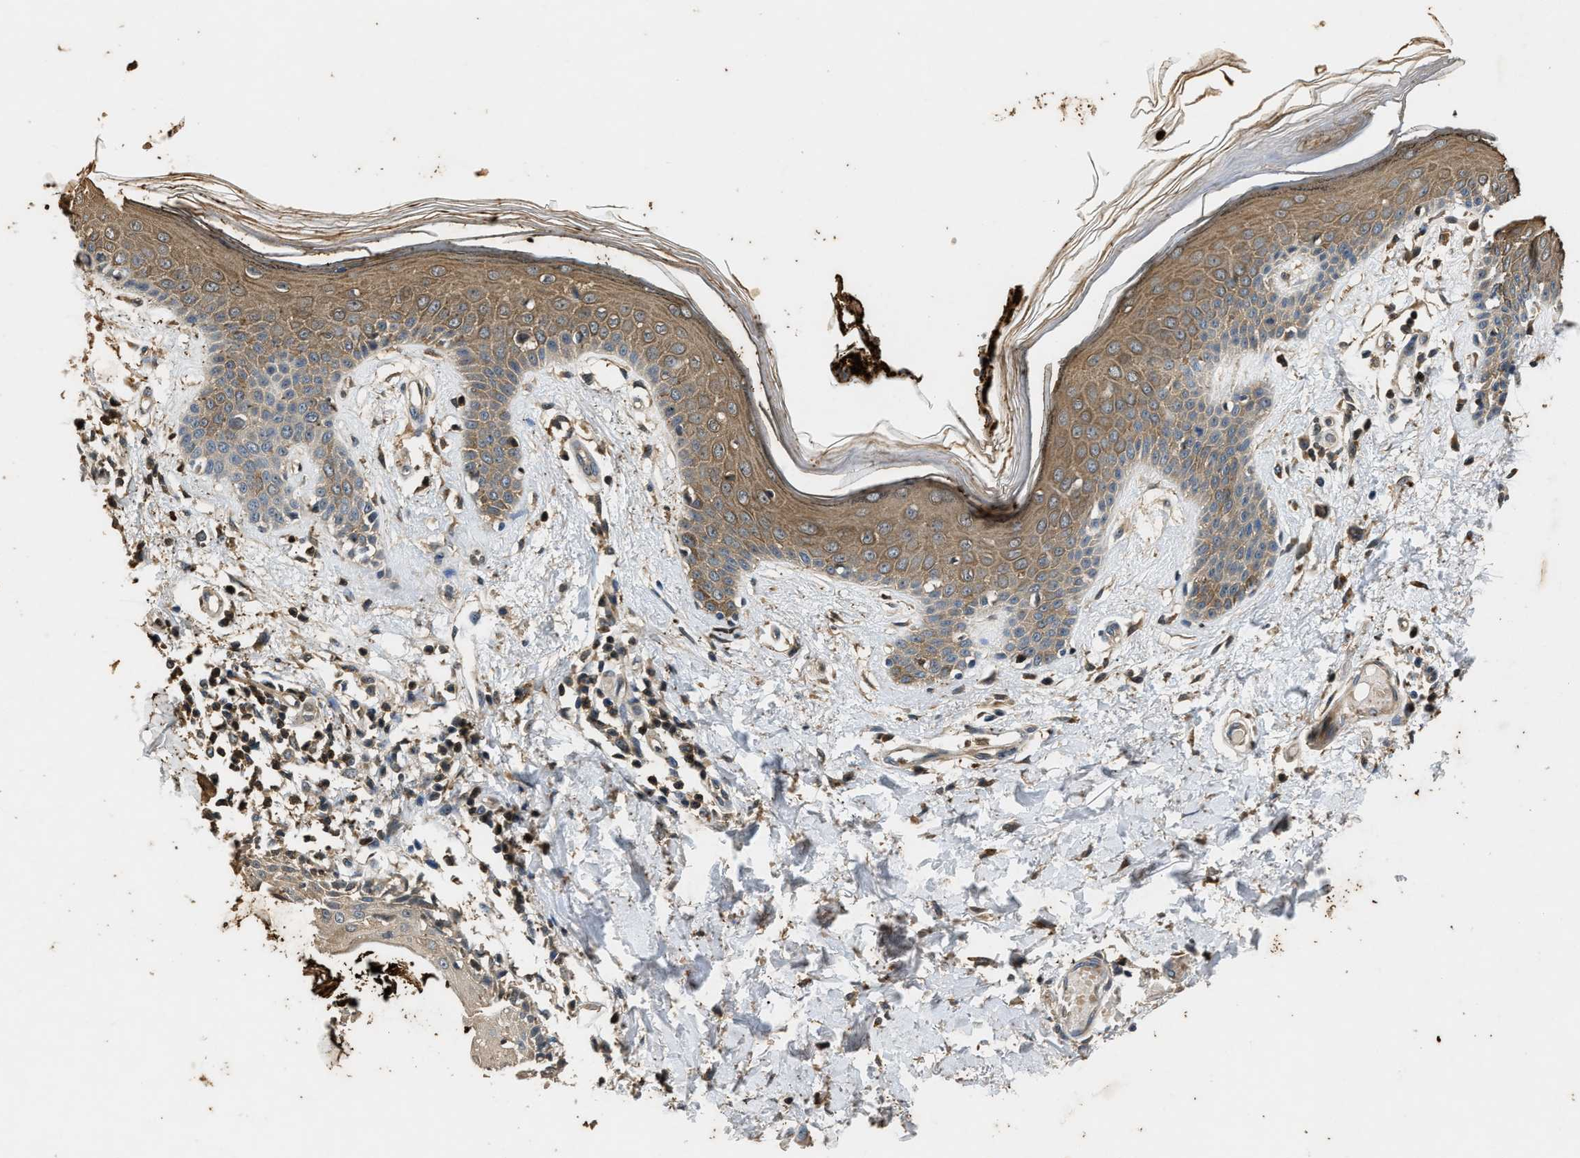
{"staining": {"intensity": "moderate", "quantity": ">75%", "location": "cytoplasmic/membranous"}, "tissue": "skin", "cell_type": "Fibroblasts", "image_type": "normal", "snomed": [{"axis": "morphology", "description": "Normal tissue, NOS"}, {"axis": "topography", "description": "Skin"}], "caption": "Immunohistochemical staining of benign human skin reveals >75% levels of moderate cytoplasmic/membranous protein expression in about >75% of fibroblasts. The staining was performed using DAB, with brown indicating positive protein expression. Nuclei are stained blue with hematoxylin.", "gene": "CHUK", "patient": {"sex": "male", "age": 53}}